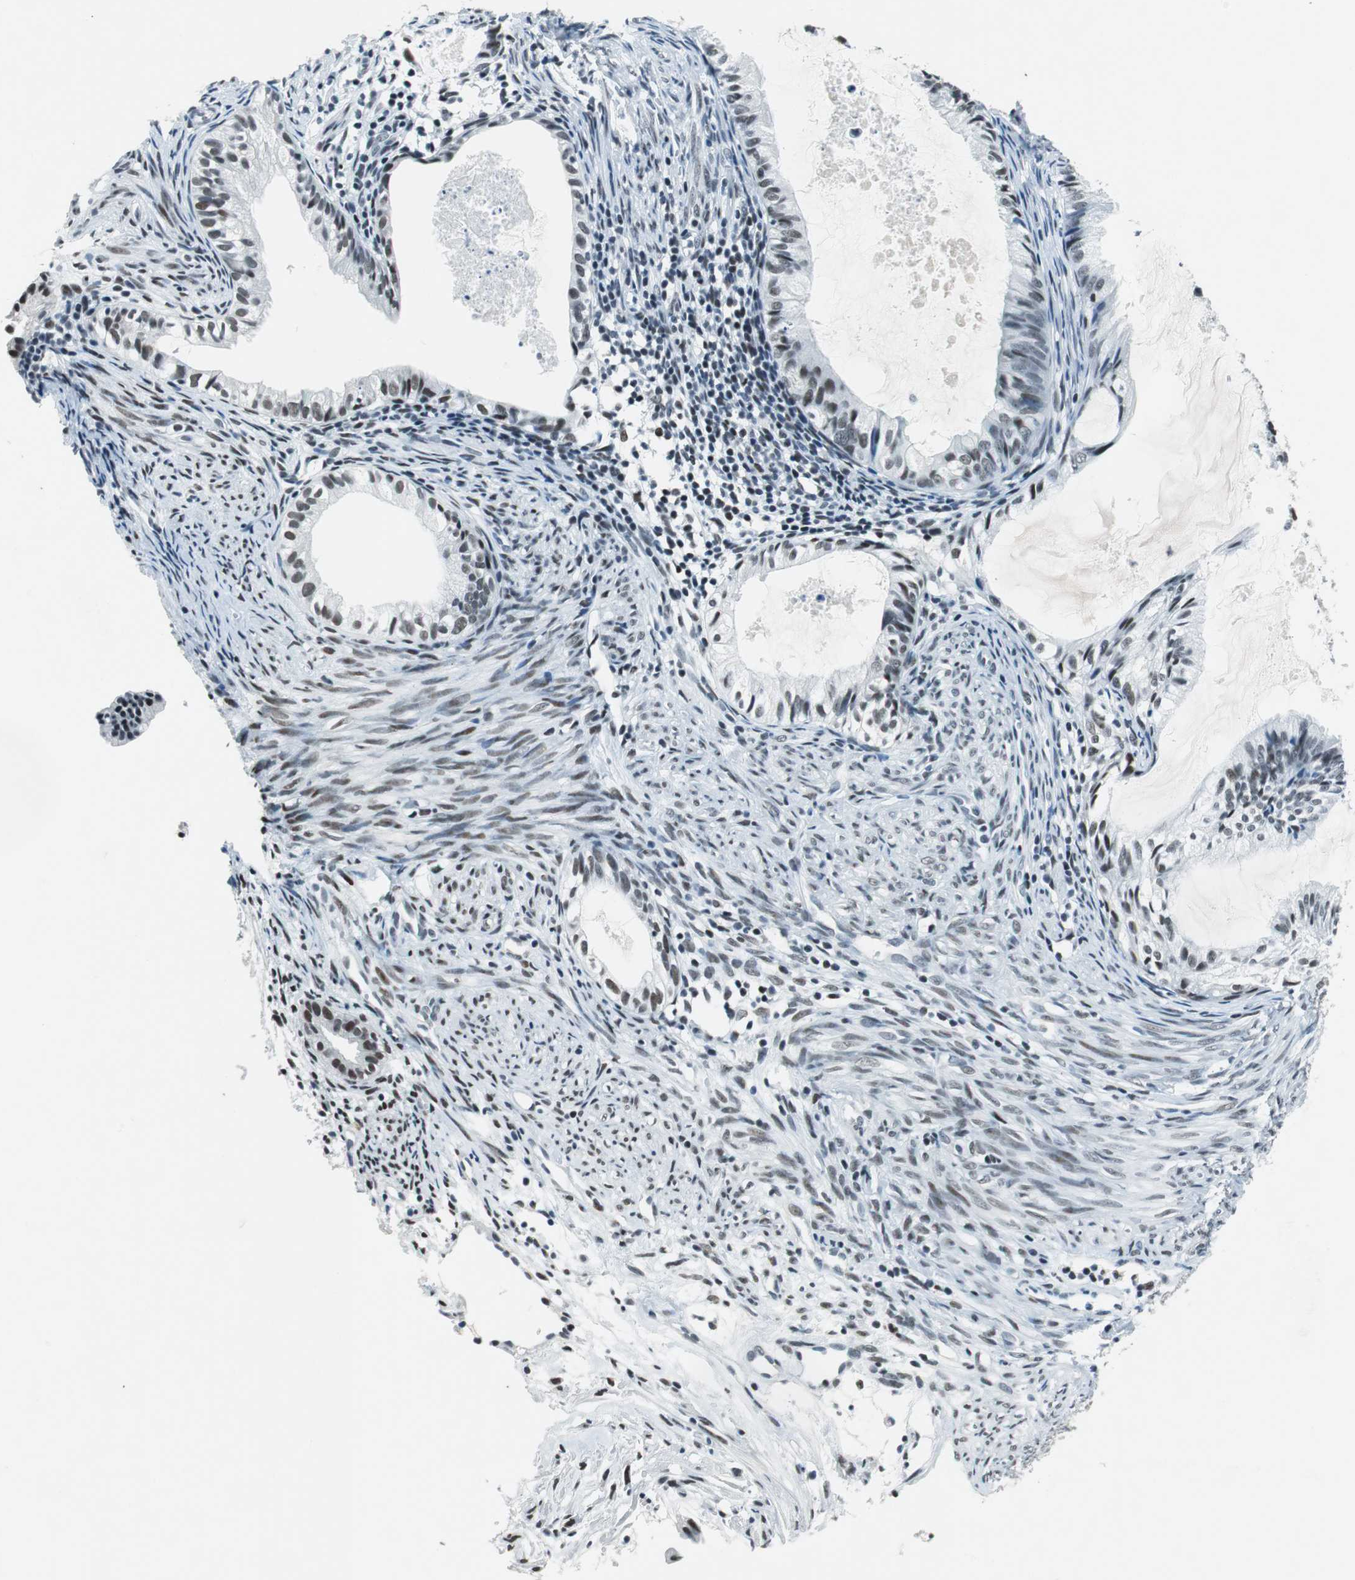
{"staining": {"intensity": "weak", "quantity": "25%-75%", "location": "nuclear"}, "tissue": "cervical cancer", "cell_type": "Tumor cells", "image_type": "cancer", "snomed": [{"axis": "morphology", "description": "Normal tissue, NOS"}, {"axis": "morphology", "description": "Adenocarcinoma, NOS"}, {"axis": "topography", "description": "Cervix"}, {"axis": "topography", "description": "Endometrium"}], "caption": "DAB (3,3'-diaminobenzidine) immunohistochemical staining of cervical adenocarcinoma displays weak nuclear protein expression in about 25%-75% of tumor cells. The staining is performed using DAB brown chromogen to label protein expression. The nuclei are counter-stained blue using hematoxylin.", "gene": "HDAC3", "patient": {"sex": "female", "age": 86}}